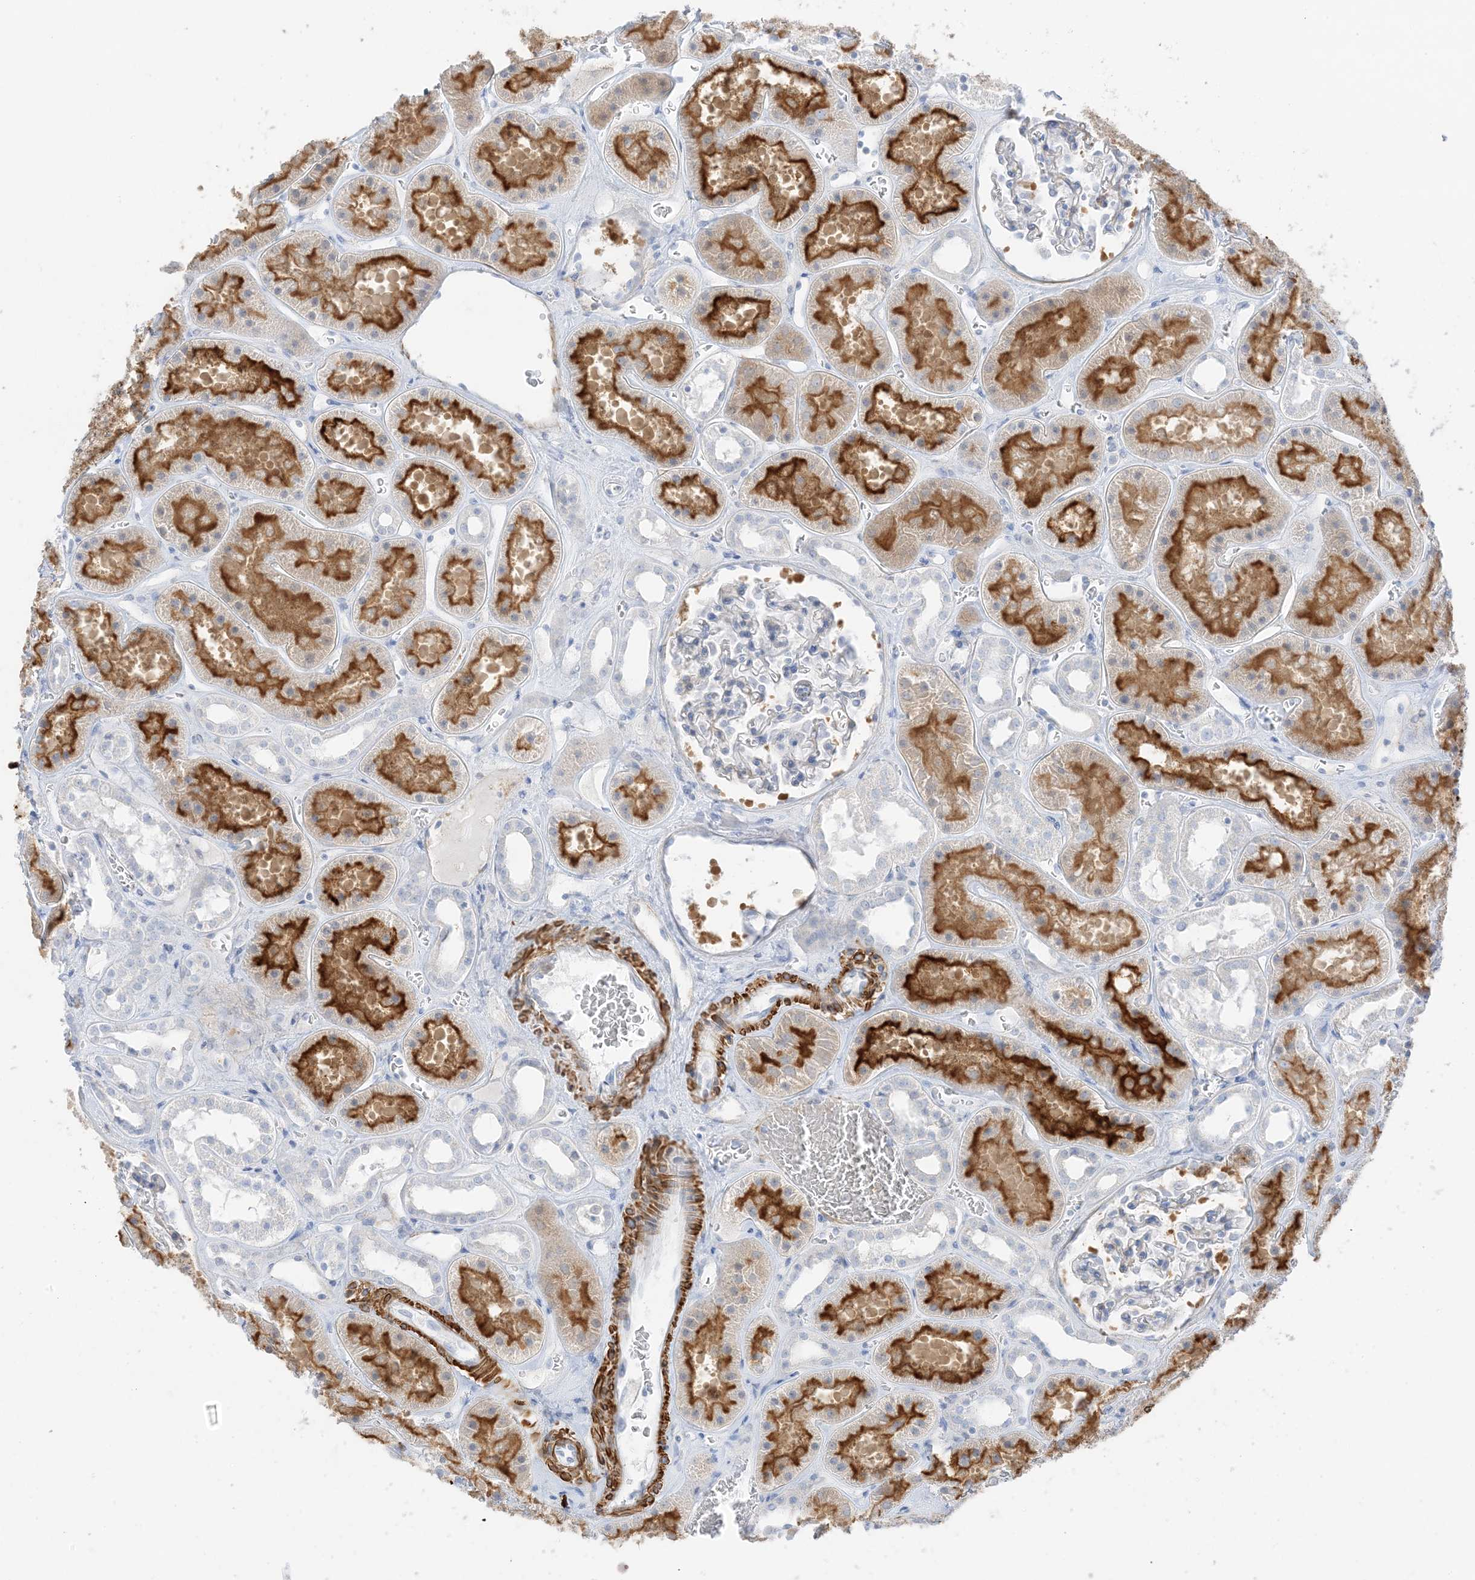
{"staining": {"intensity": "negative", "quantity": "none", "location": "none"}, "tissue": "kidney", "cell_type": "Cells in glomeruli", "image_type": "normal", "snomed": [{"axis": "morphology", "description": "Normal tissue, NOS"}, {"axis": "topography", "description": "Kidney"}], "caption": "High magnification brightfield microscopy of benign kidney stained with DAB (3,3'-diaminobenzidine) (brown) and counterstained with hematoxylin (blue): cells in glomeruli show no significant expression. (DAB immunohistochemistry with hematoxylin counter stain).", "gene": "SLC22A13", "patient": {"sex": "female", "age": 41}}